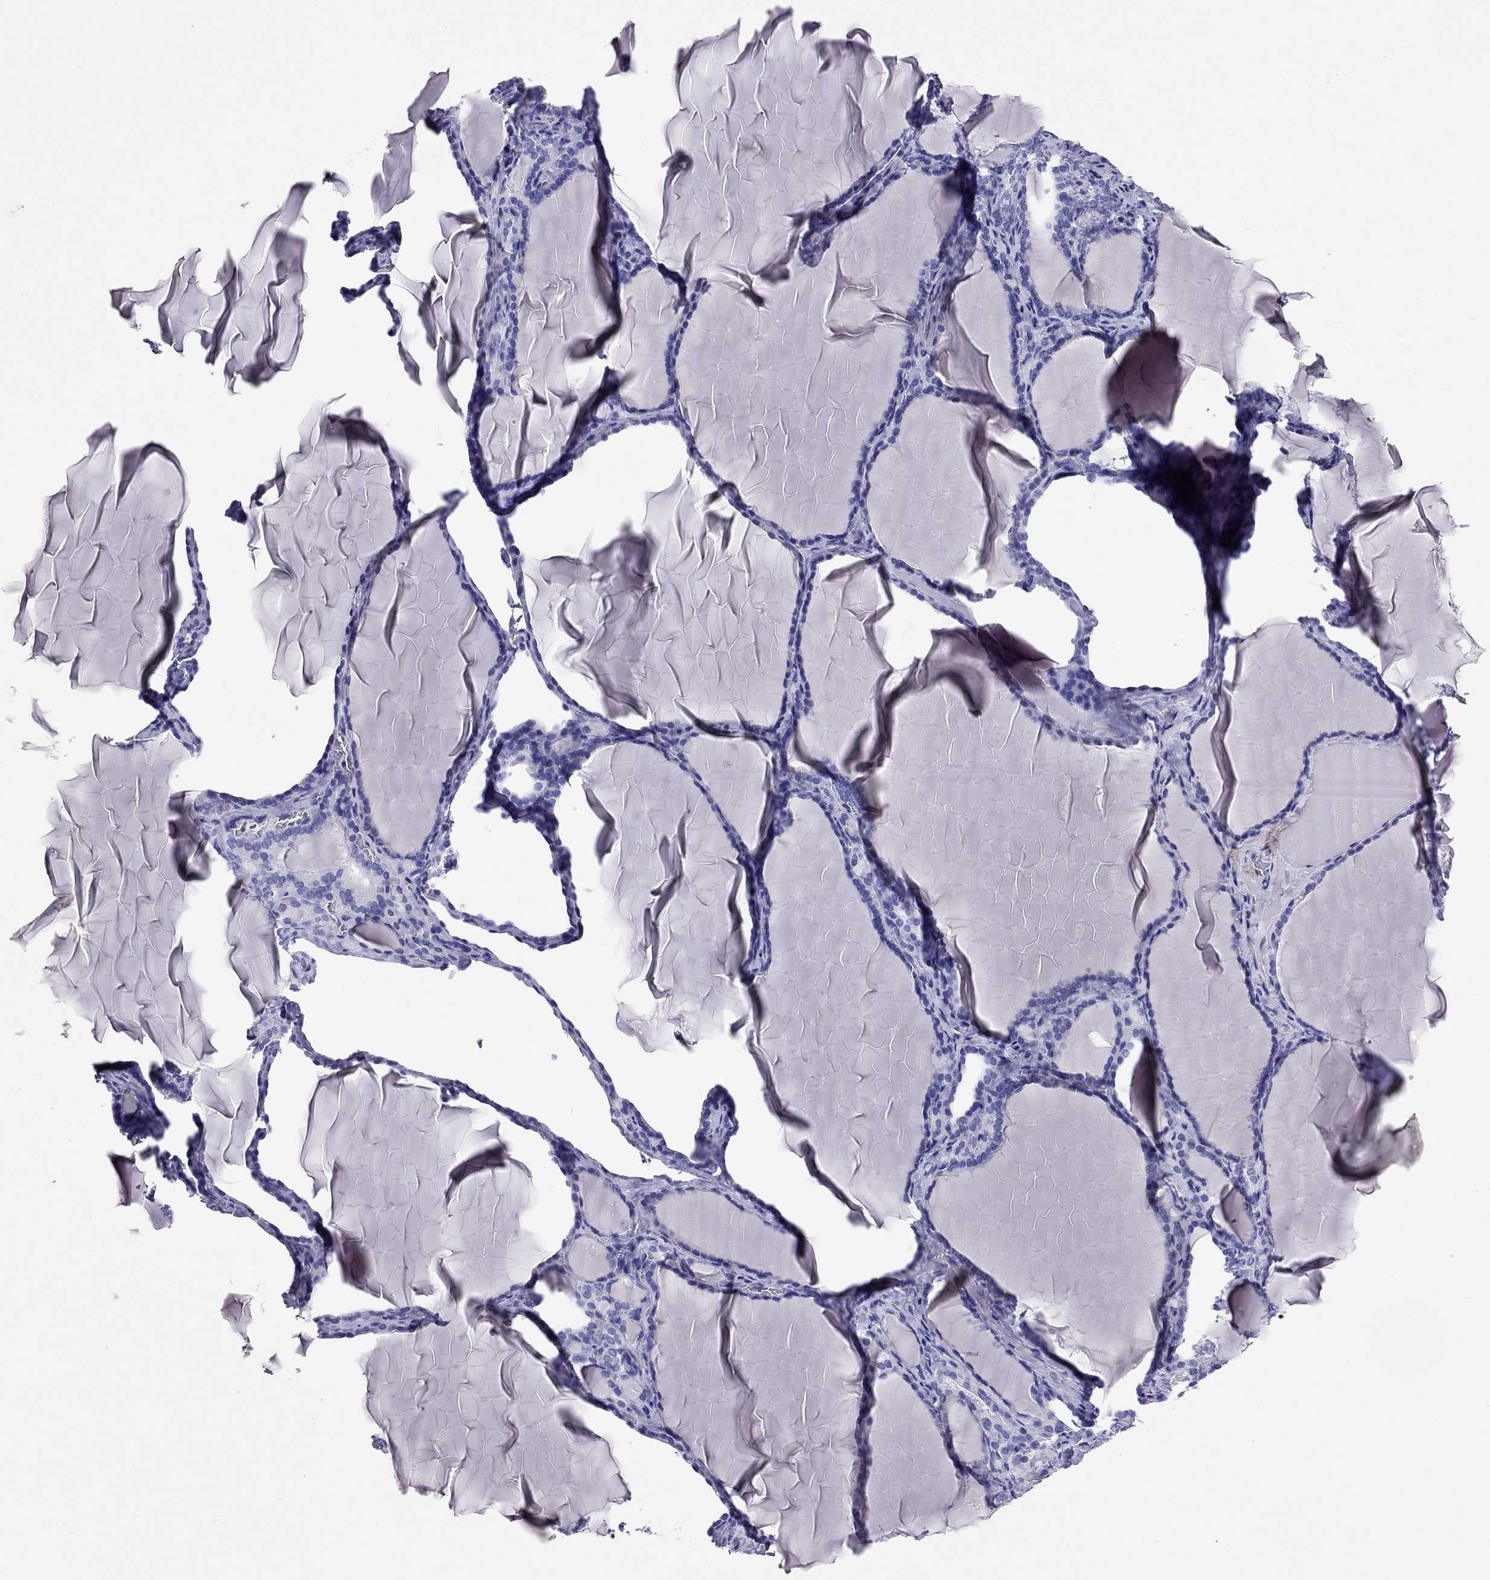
{"staining": {"intensity": "negative", "quantity": "none", "location": "none"}, "tissue": "thyroid gland", "cell_type": "Glandular cells", "image_type": "normal", "snomed": [{"axis": "morphology", "description": "Normal tissue, NOS"}, {"axis": "morphology", "description": "Hyperplasia, NOS"}, {"axis": "topography", "description": "Thyroid gland"}], "caption": "The histopathology image shows no staining of glandular cells in benign thyroid gland. (DAB (3,3'-diaminobenzidine) immunohistochemistry with hematoxylin counter stain).", "gene": "CALHM1", "patient": {"sex": "female", "age": 27}}